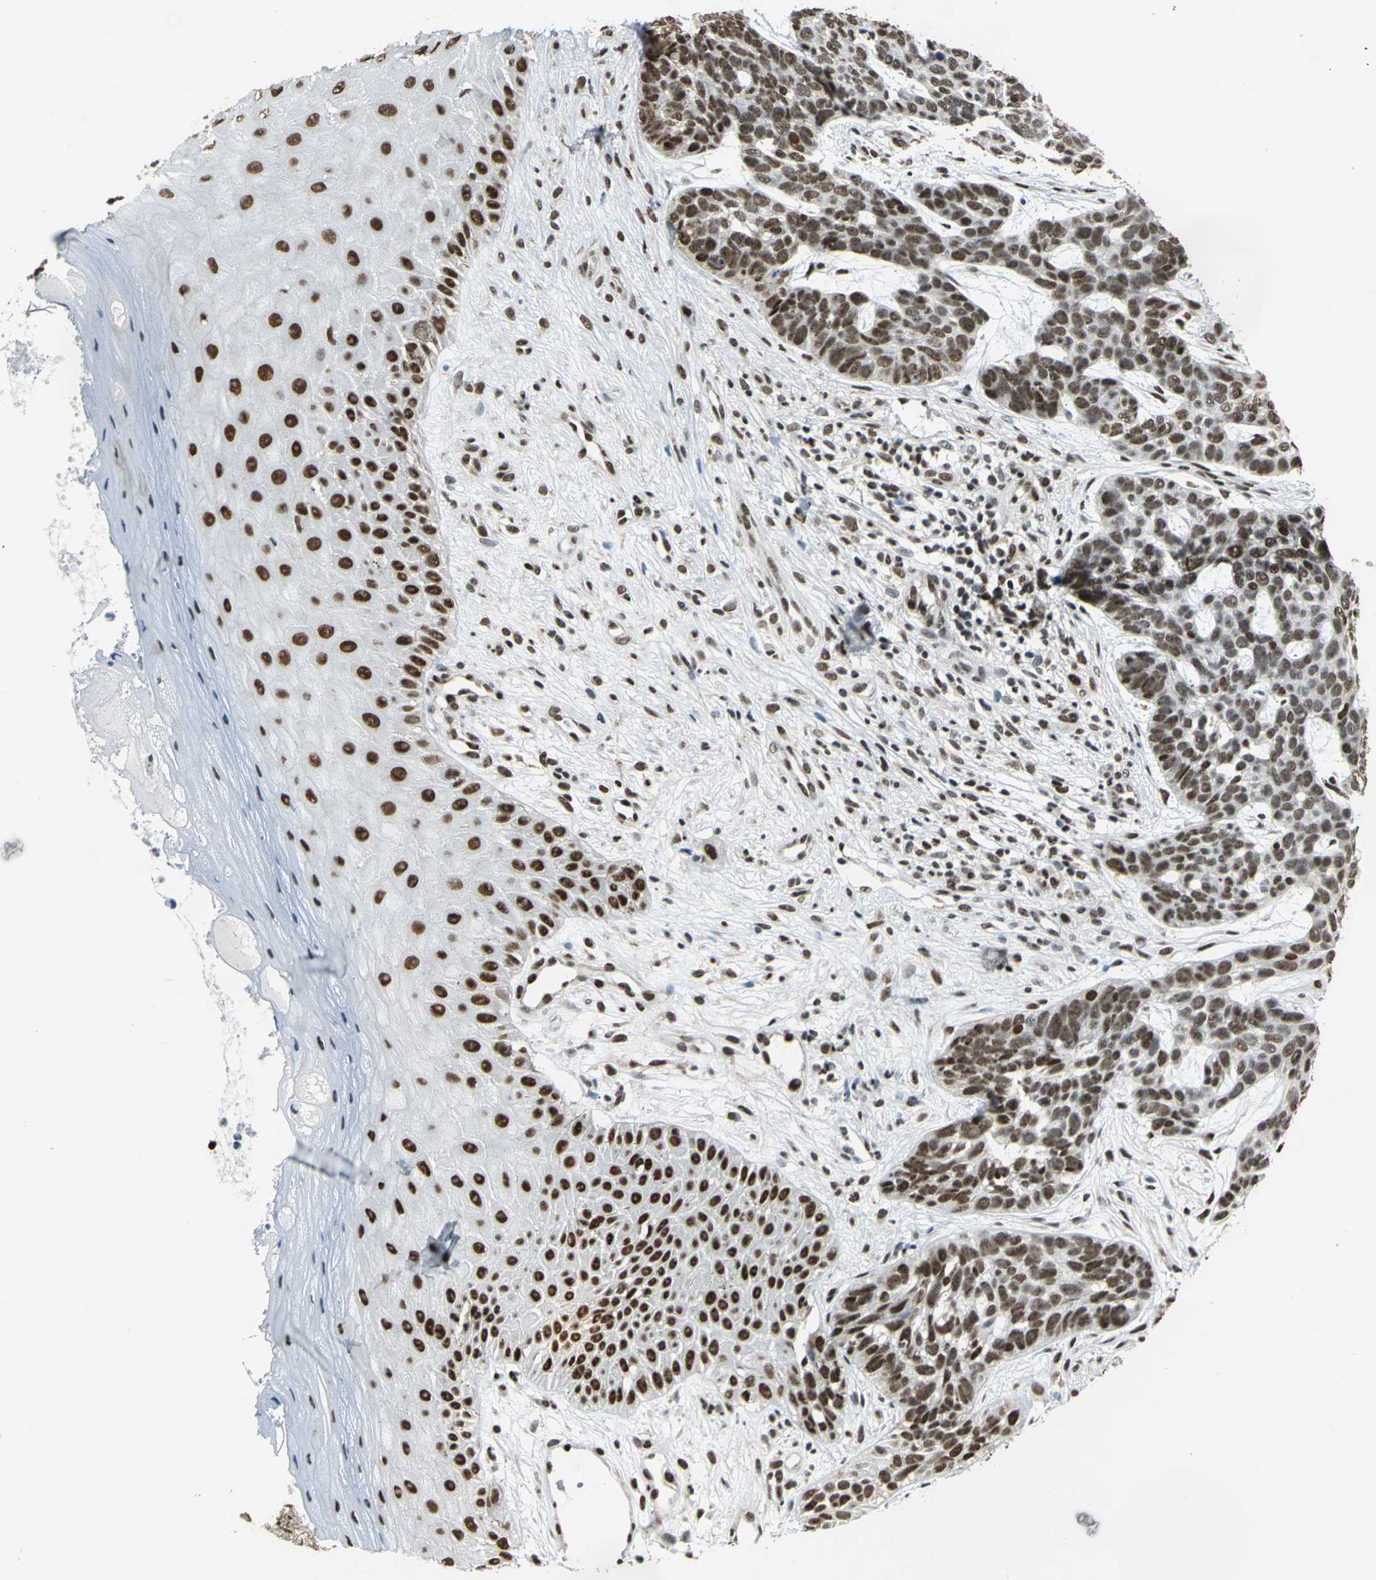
{"staining": {"intensity": "moderate", "quantity": "25%-75%", "location": "nuclear"}, "tissue": "skin cancer", "cell_type": "Tumor cells", "image_type": "cancer", "snomed": [{"axis": "morphology", "description": "Basal cell carcinoma"}, {"axis": "topography", "description": "Skin"}], "caption": "This histopathology image reveals immunohistochemistry staining of skin cancer (basal cell carcinoma), with medium moderate nuclear staining in approximately 25%-75% of tumor cells.", "gene": "DDX5", "patient": {"sex": "male", "age": 87}}